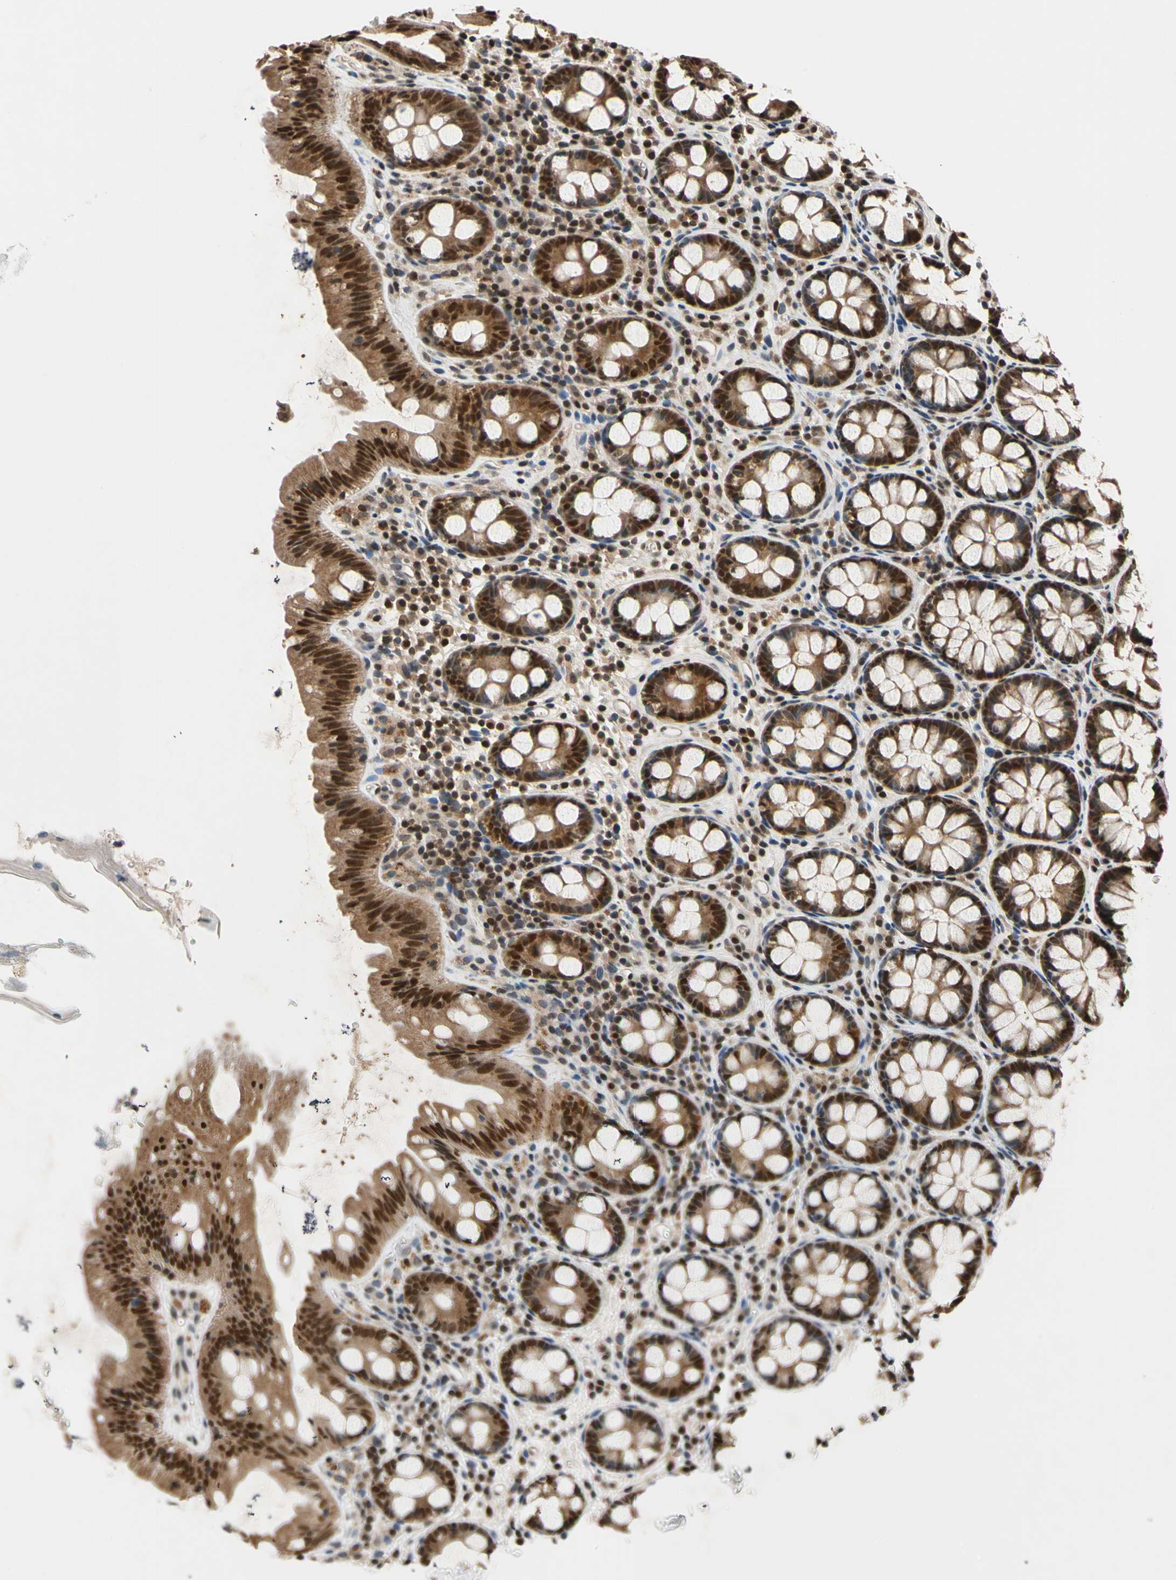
{"staining": {"intensity": "weak", "quantity": ">75%", "location": "cytoplasmic/membranous,nuclear"}, "tissue": "colon", "cell_type": "Endothelial cells", "image_type": "normal", "snomed": [{"axis": "morphology", "description": "Normal tissue, NOS"}, {"axis": "topography", "description": "Colon"}], "caption": "IHC staining of benign colon, which reveals low levels of weak cytoplasmic/membranous,nuclear staining in about >75% of endothelial cells indicating weak cytoplasmic/membranous,nuclear protein positivity. The staining was performed using DAB (brown) for protein detection and nuclei were counterstained in hematoxylin (blue).", "gene": "GSR", "patient": {"sex": "female", "age": 80}}